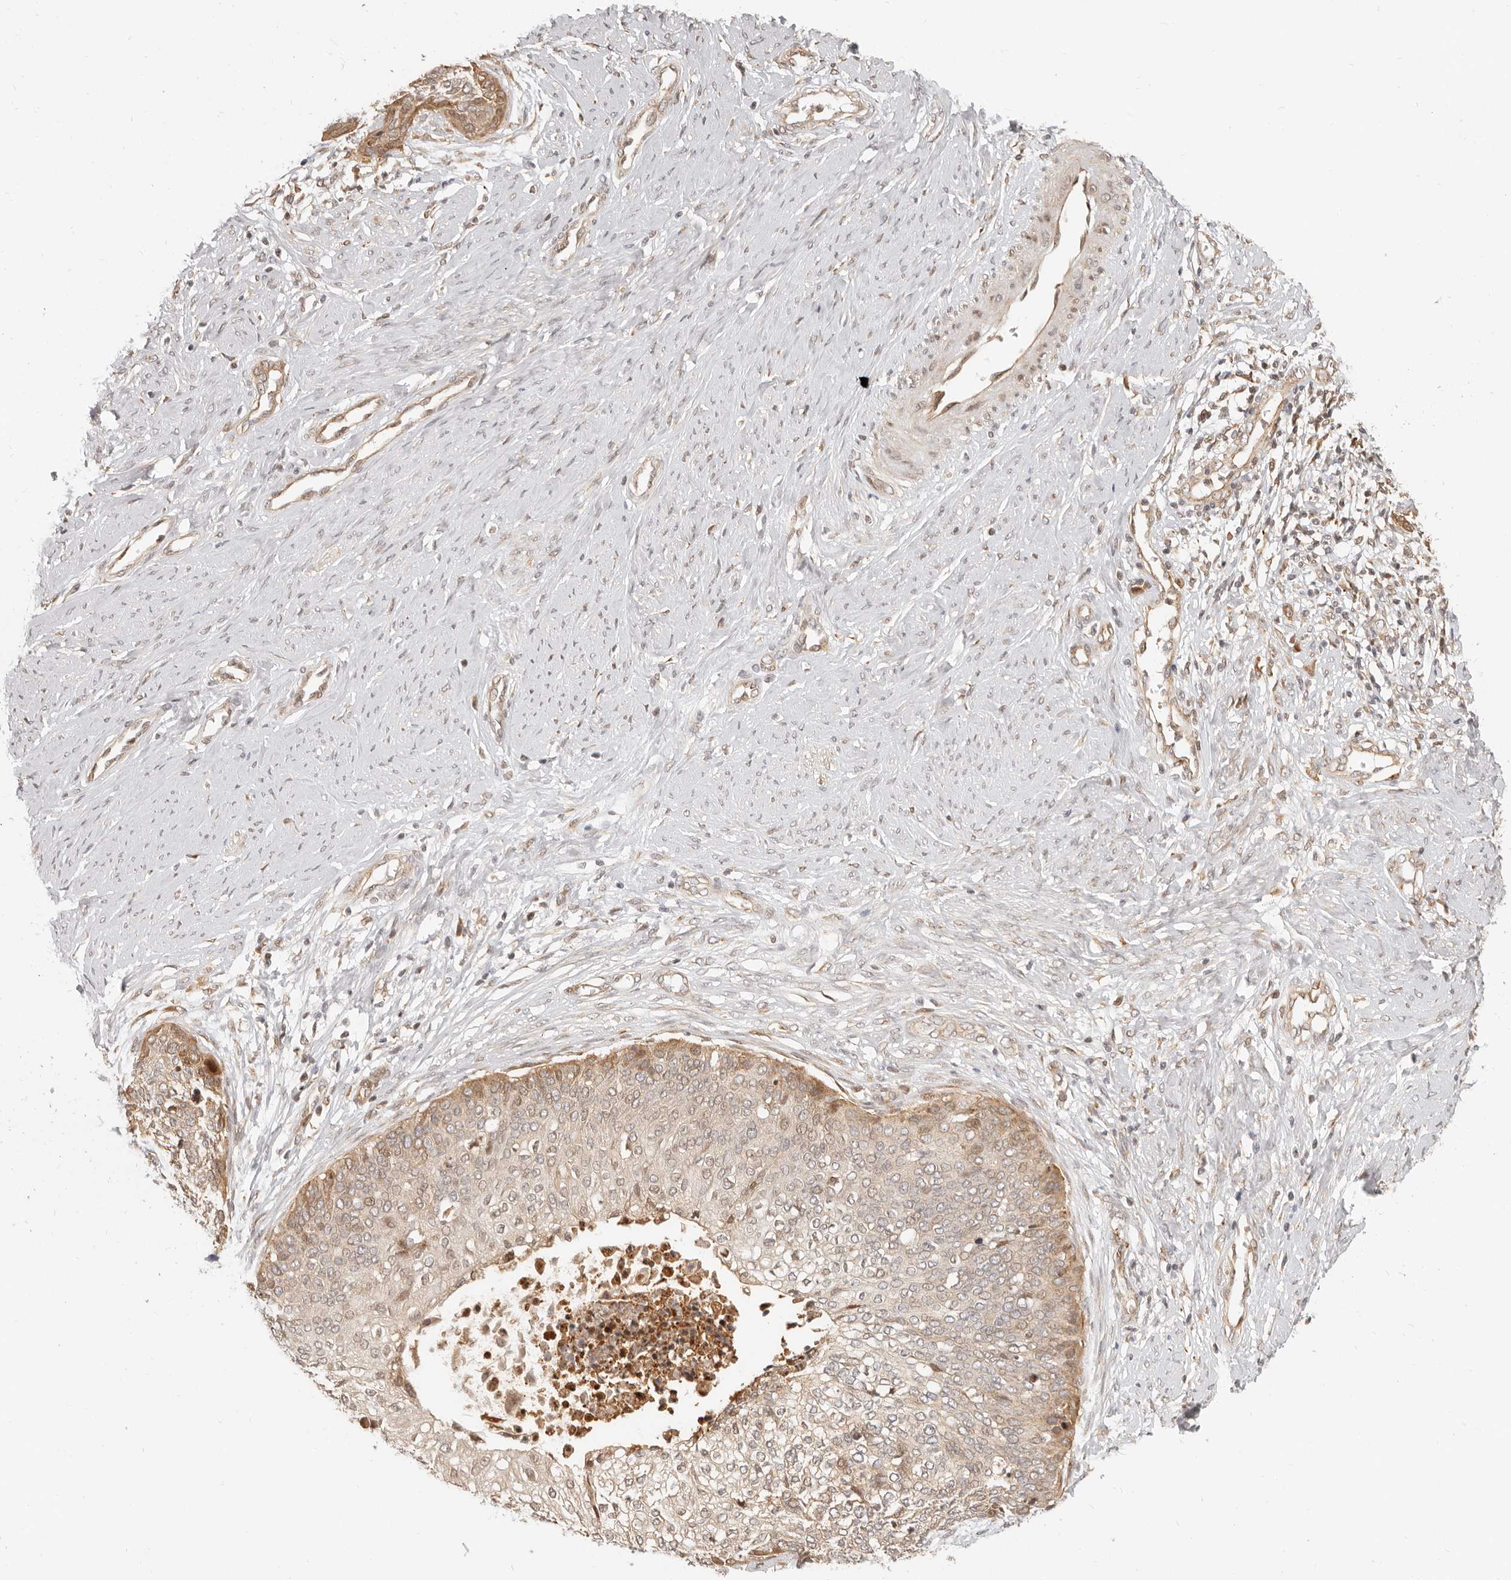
{"staining": {"intensity": "weak", "quantity": "<25%", "location": "cytoplasmic/membranous"}, "tissue": "cervical cancer", "cell_type": "Tumor cells", "image_type": "cancer", "snomed": [{"axis": "morphology", "description": "Squamous cell carcinoma, NOS"}, {"axis": "topography", "description": "Cervix"}], "caption": "Immunohistochemical staining of cervical squamous cell carcinoma shows no significant staining in tumor cells.", "gene": "TUFT1", "patient": {"sex": "female", "age": 37}}